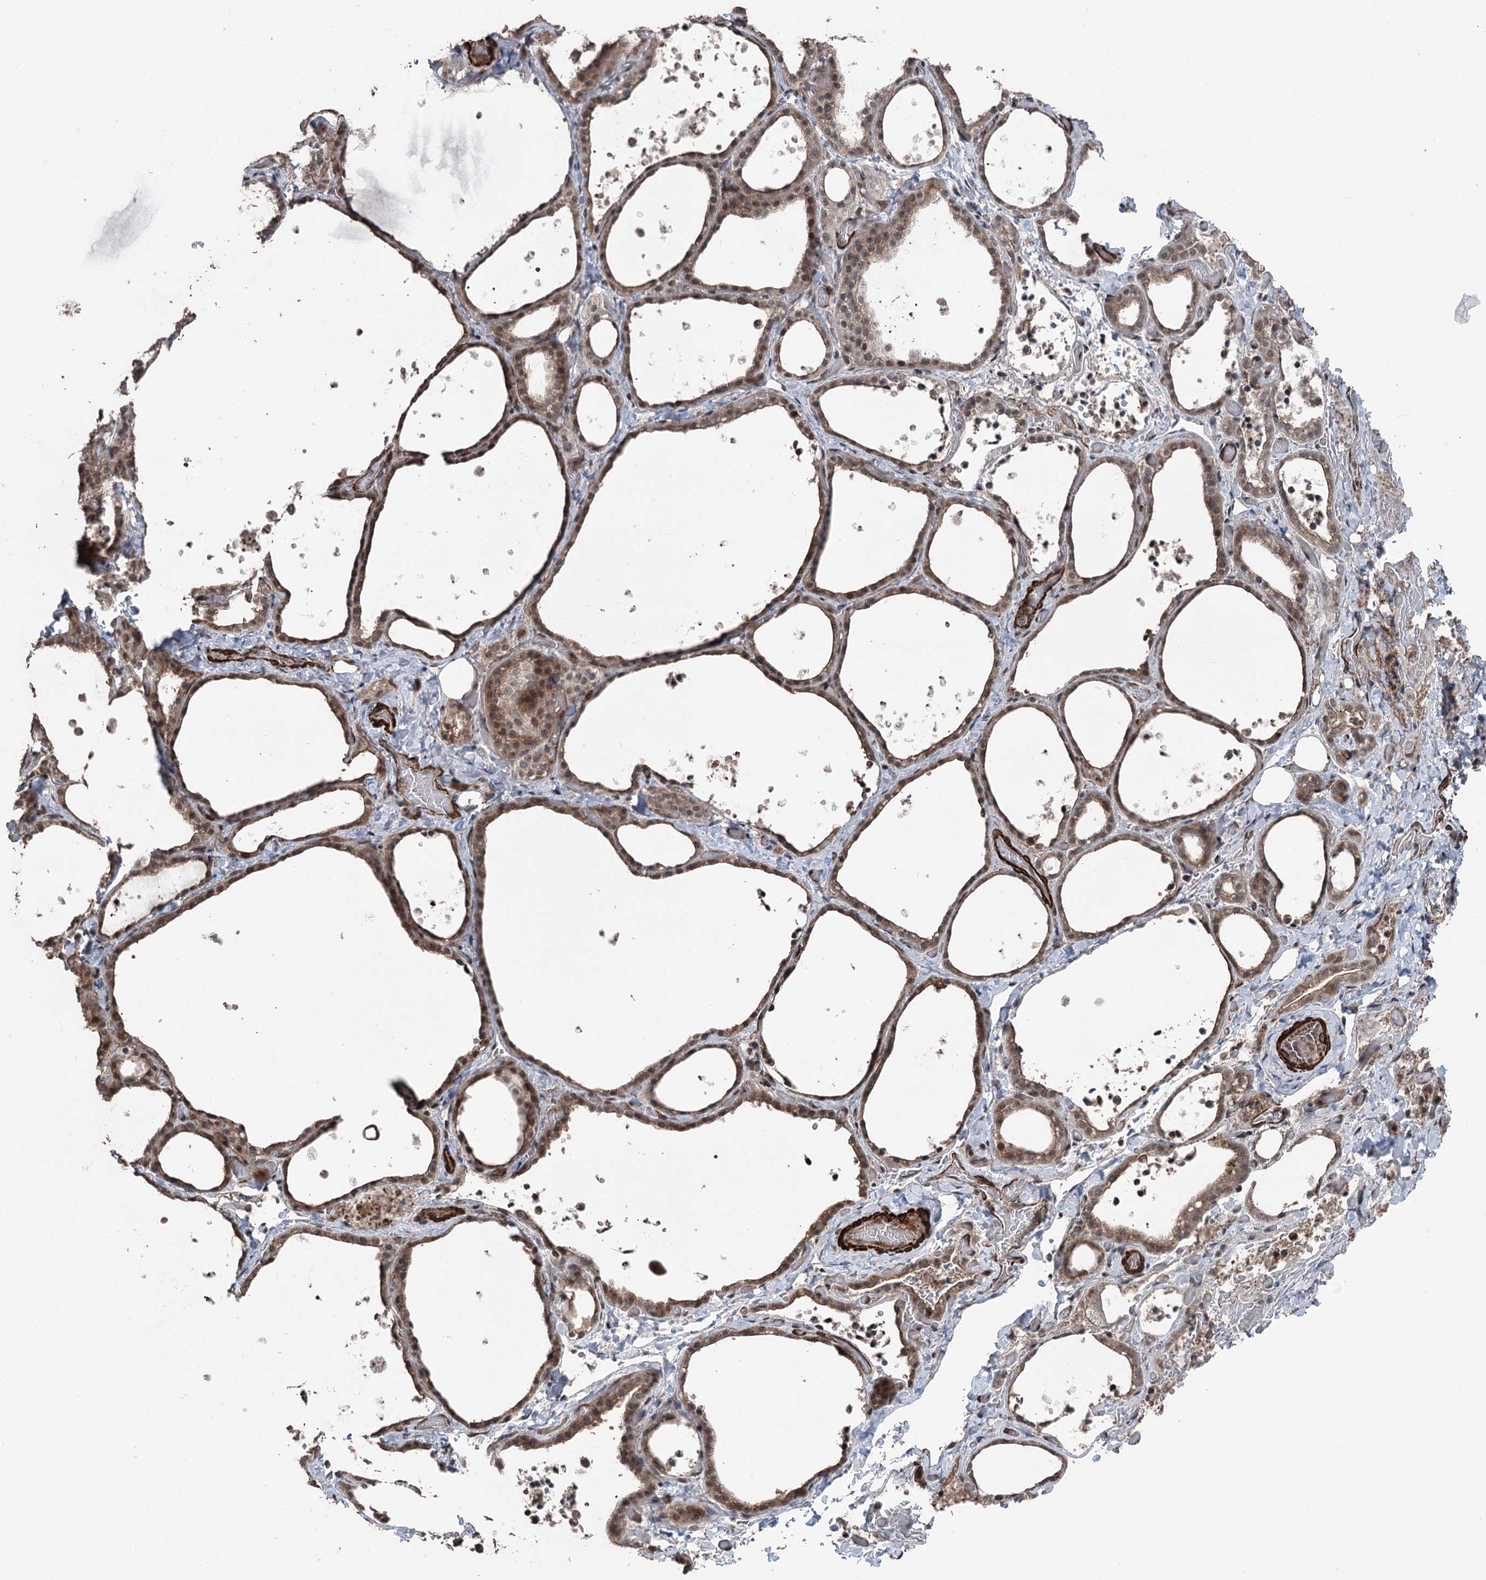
{"staining": {"intensity": "weak", "quantity": ">75%", "location": "cytoplasmic/membranous,nuclear"}, "tissue": "thyroid gland", "cell_type": "Glandular cells", "image_type": "normal", "snomed": [{"axis": "morphology", "description": "Normal tissue, NOS"}, {"axis": "topography", "description": "Thyroid gland"}], "caption": "IHC micrograph of unremarkable thyroid gland: human thyroid gland stained using IHC reveals low levels of weak protein expression localized specifically in the cytoplasmic/membranous,nuclear of glandular cells, appearing as a cytoplasmic/membranous,nuclear brown color.", "gene": "CCDC82", "patient": {"sex": "female", "age": 44}}